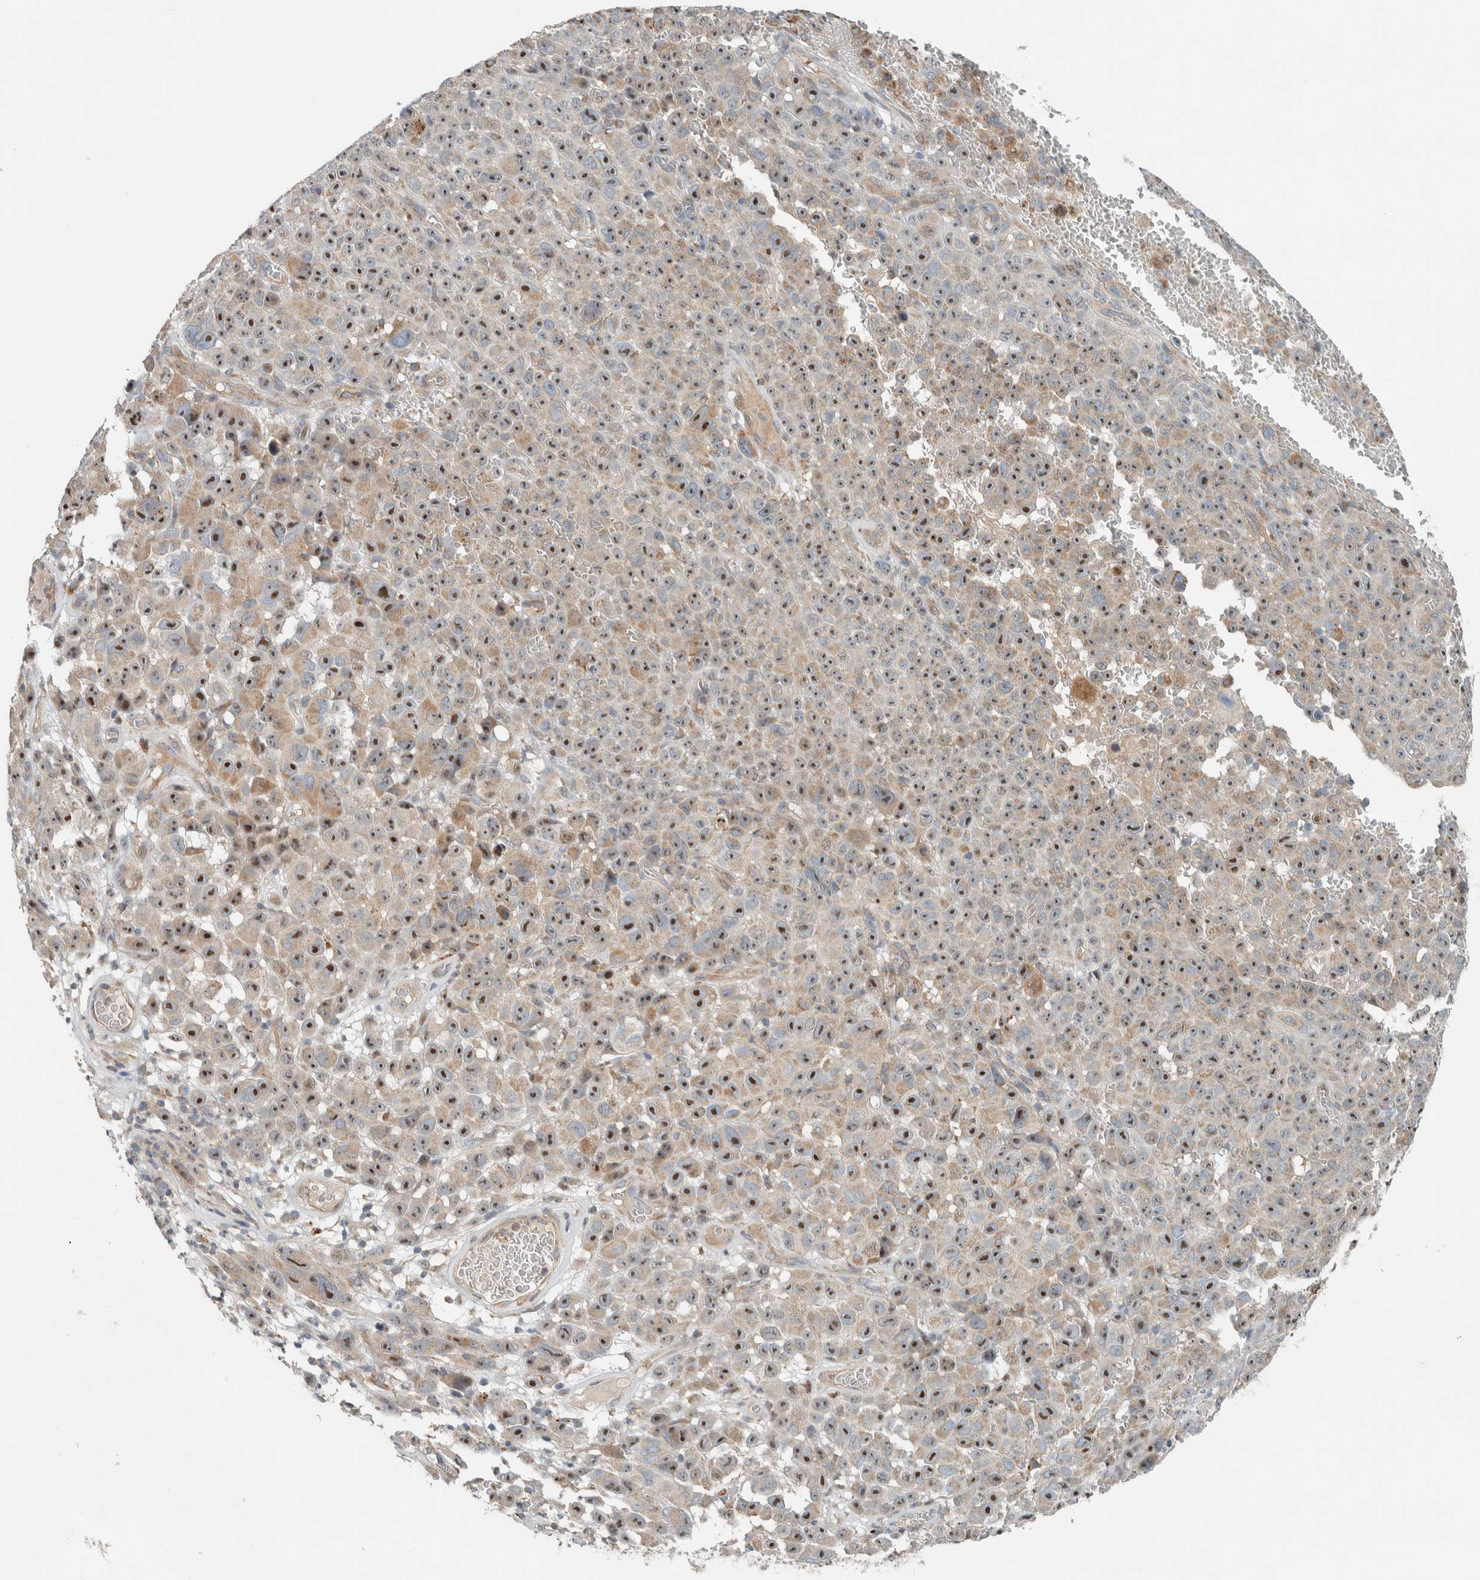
{"staining": {"intensity": "strong", "quantity": ">75%", "location": "nuclear"}, "tissue": "melanoma", "cell_type": "Tumor cells", "image_type": "cancer", "snomed": [{"axis": "morphology", "description": "Malignant melanoma, NOS"}, {"axis": "topography", "description": "Skin"}], "caption": "Immunohistochemistry staining of melanoma, which demonstrates high levels of strong nuclear positivity in about >75% of tumor cells indicating strong nuclear protein staining. The staining was performed using DAB (brown) for protein detection and nuclei were counterstained in hematoxylin (blue).", "gene": "SLFN12L", "patient": {"sex": "female", "age": 82}}